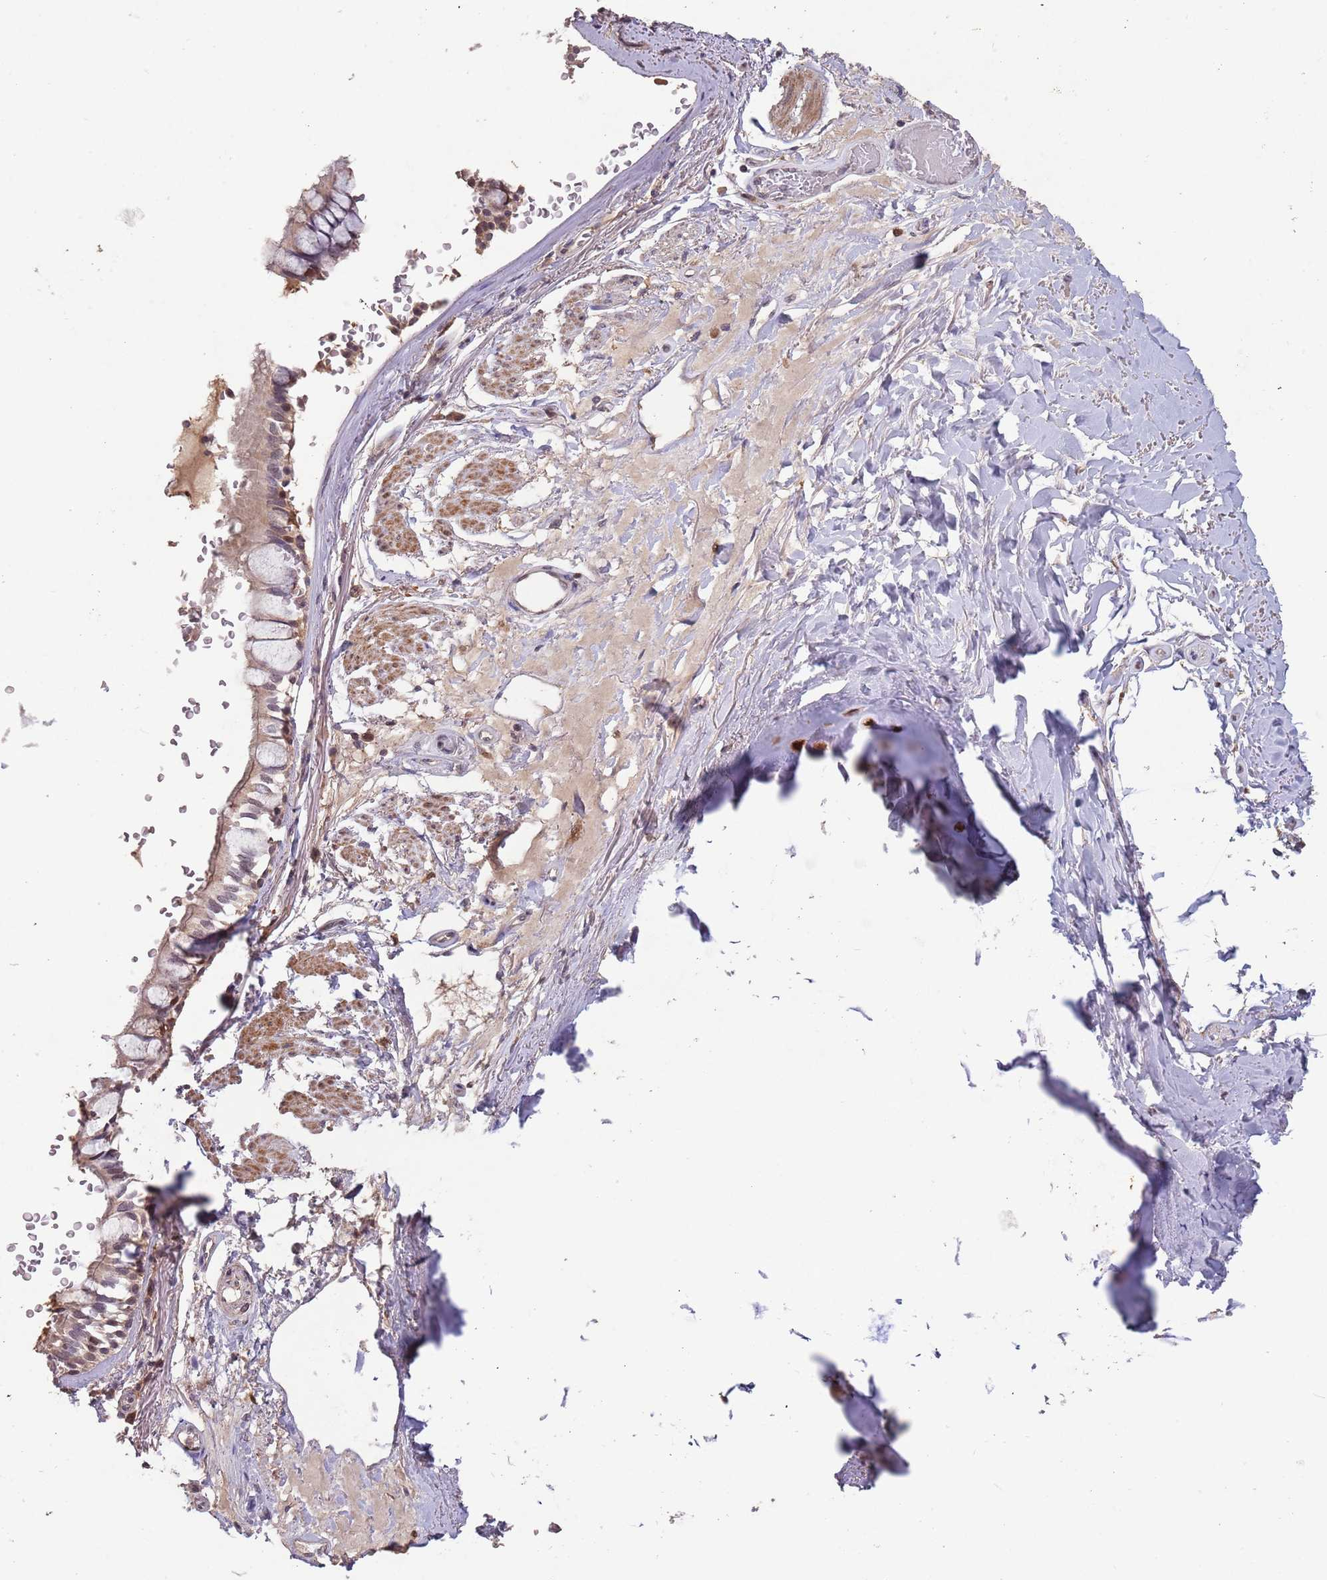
{"staining": {"intensity": "moderate", "quantity": "<25%", "location": "cytoplasmic/membranous,nuclear"}, "tissue": "bronchus", "cell_type": "Respiratory epithelial cells", "image_type": "normal", "snomed": [{"axis": "morphology", "description": "Normal tissue, NOS"}, {"axis": "topography", "description": "Bronchus"}], "caption": "Protein staining shows moderate cytoplasmic/membranous,nuclear expression in approximately <25% of respiratory epithelial cells in benign bronchus.", "gene": "ZNF639", "patient": {"sex": "male", "age": 70}}